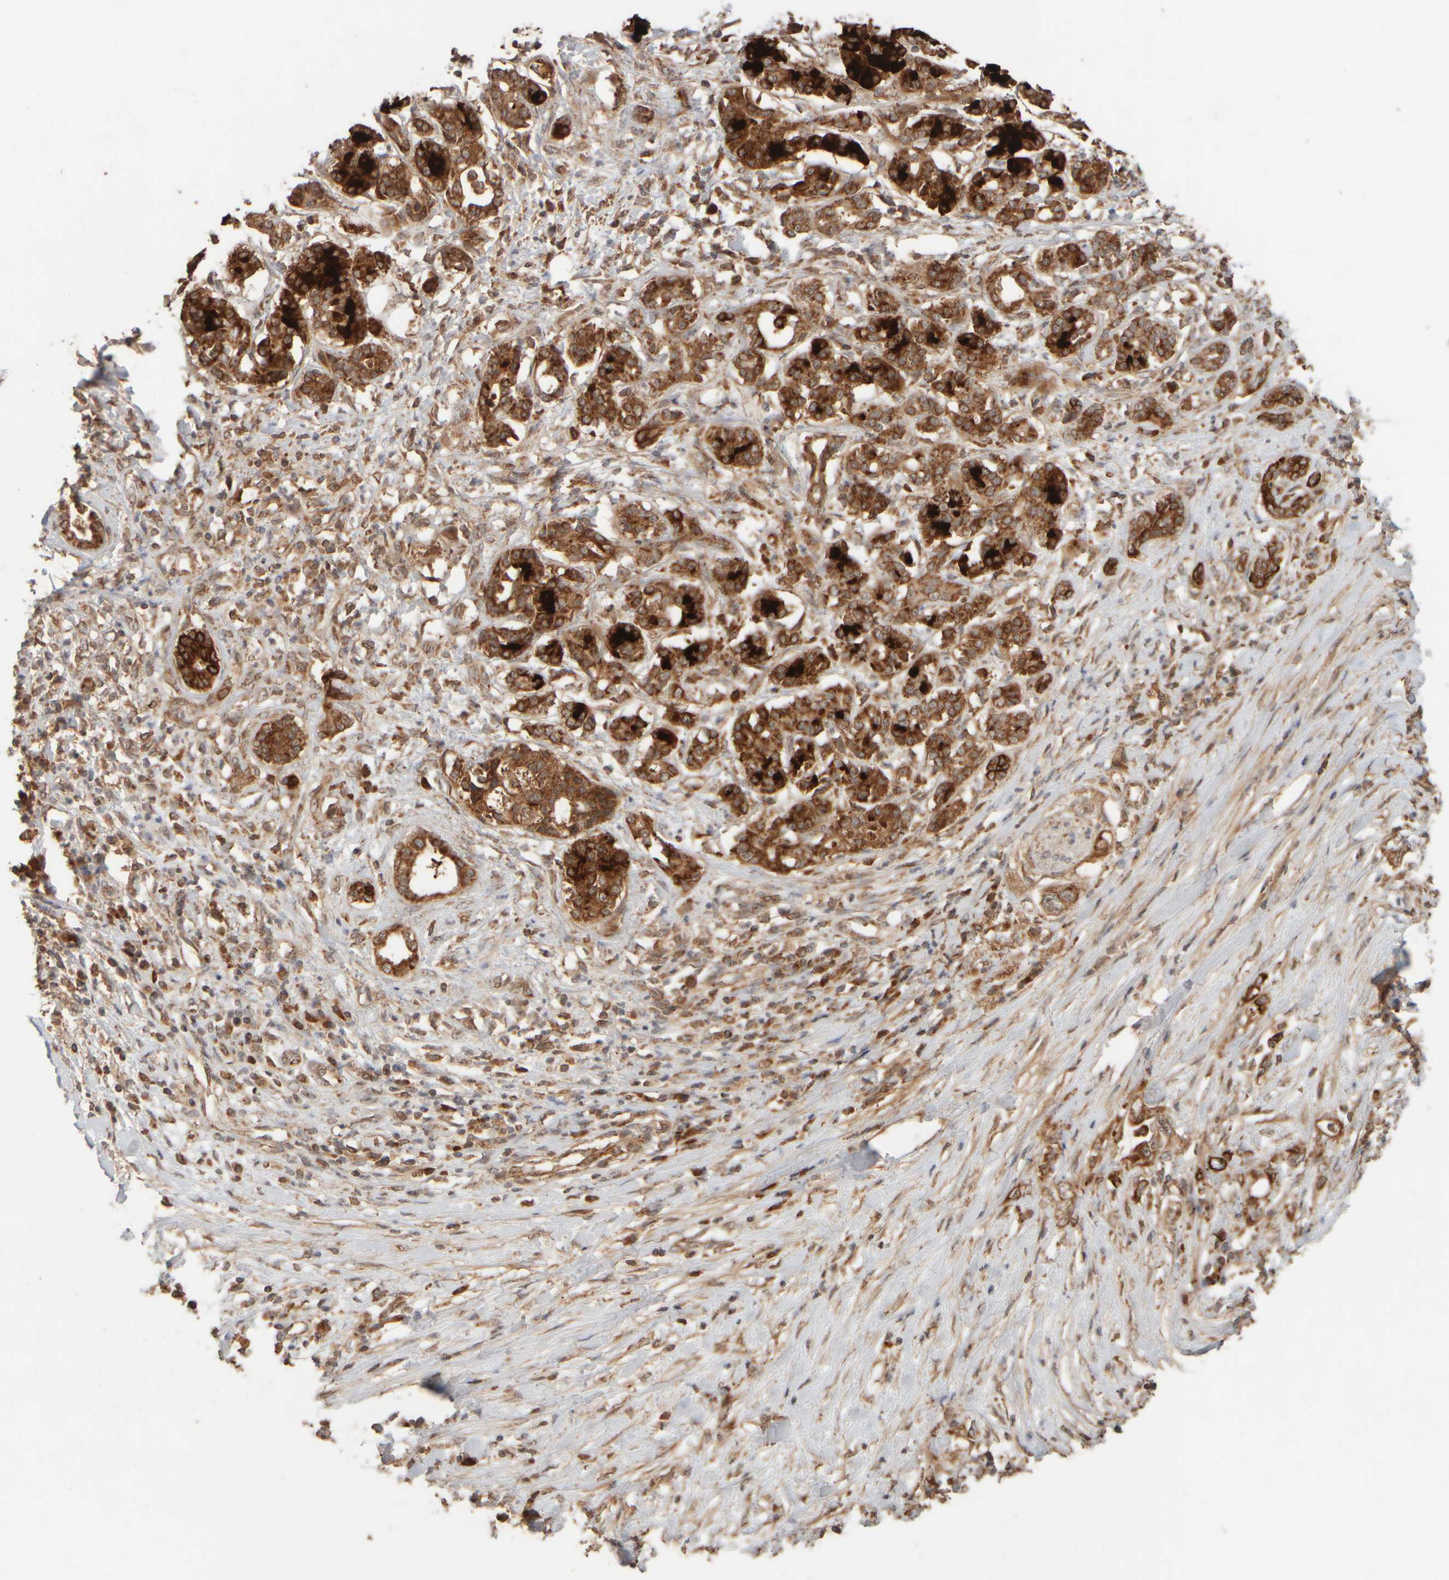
{"staining": {"intensity": "strong", "quantity": ">75%", "location": "cytoplasmic/membranous"}, "tissue": "pancreatic cancer", "cell_type": "Tumor cells", "image_type": "cancer", "snomed": [{"axis": "morphology", "description": "Adenocarcinoma, NOS"}, {"axis": "topography", "description": "Pancreas"}], "caption": "The photomicrograph reveals a brown stain indicating the presence of a protein in the cytoplasmic/membranous of tumor cells in pancreatic adenocarcinoma.", "gene": "EIF2B3", "patient": {"sex": "female", "age": 56}}